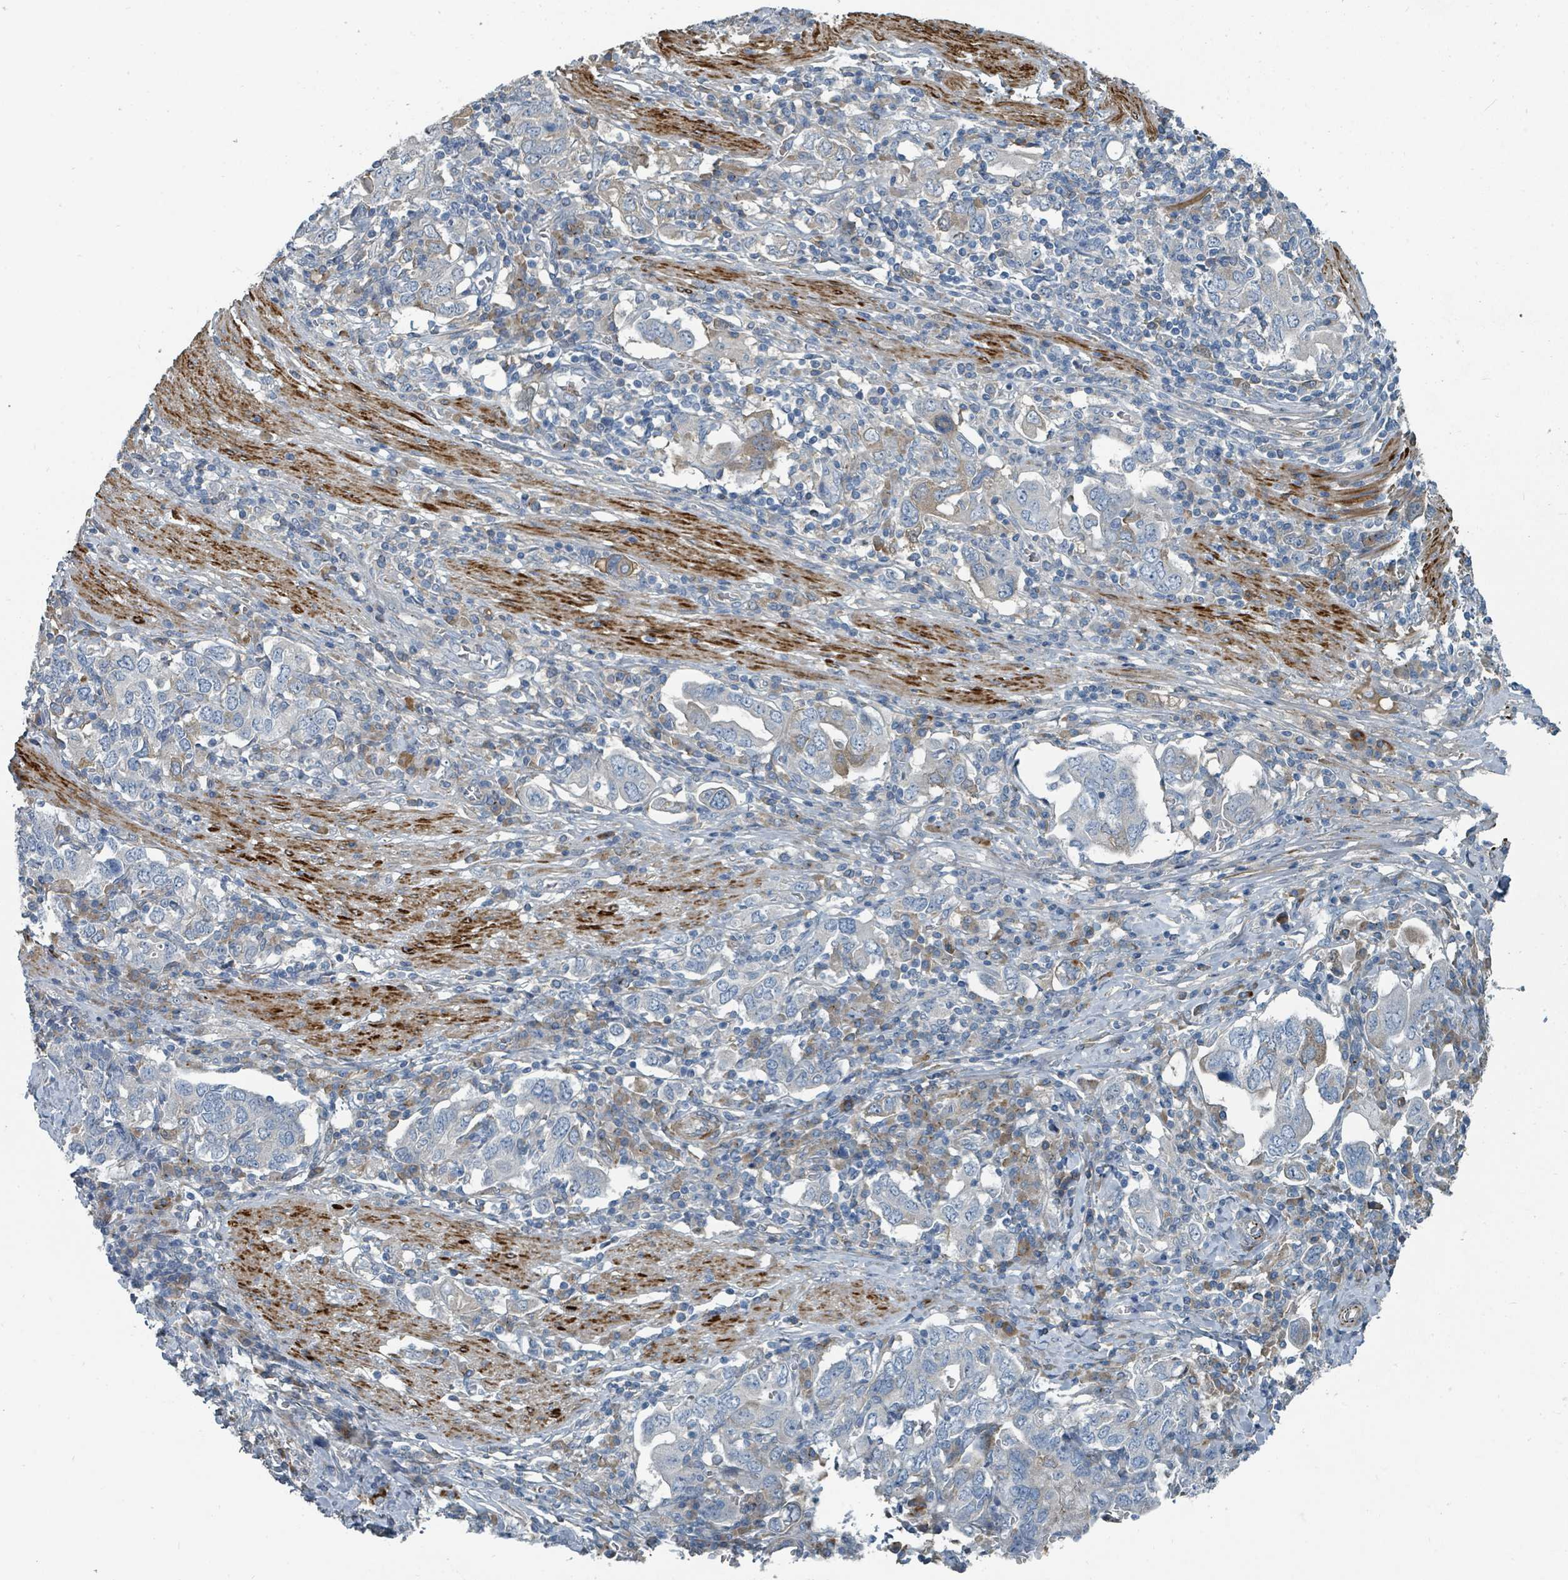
{"staining": {"intensity": "weak", "quantity": "<25%", "location": "cytoplasmic/membranous"}, "tissue": "stomach cancer", "cell_type": "Tumor cells", "image_type": "cancer", "snomed": [{"axis": "morphology", "description": "Adenocarcinoma, NOS"}, {"axis": "topography", "description": "Stomach, upper"}, {"axis": "topography", "description": "Stomach"}], "caption": "Tumor cells are negative for protein expression in human stomach adenocarcinoma.", "gene": "SLC44A5", "patient": {"sex": "male", "age": 62}}